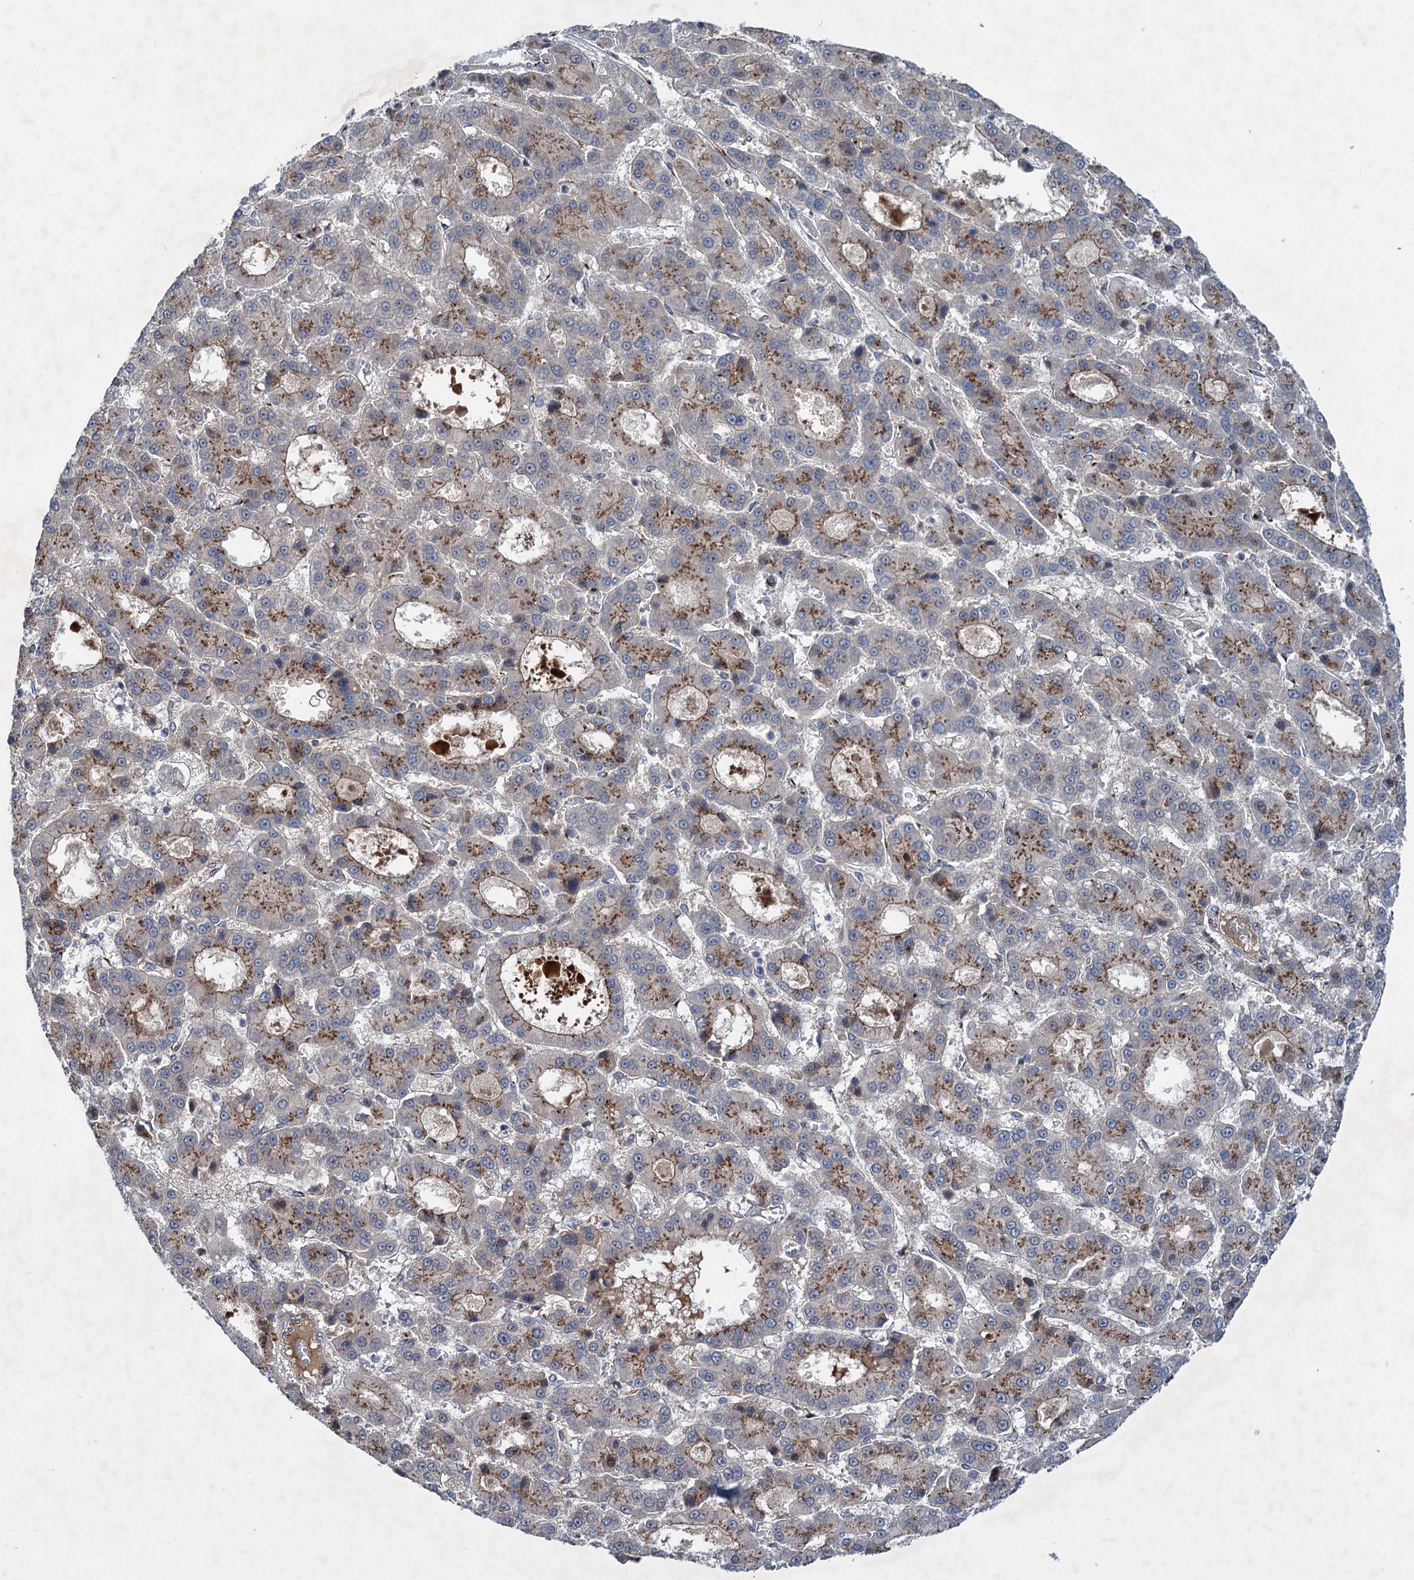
{"staining": {"intensity": "moderate", "quantity": "25%-75%", "location": "cytoplasmic/membranous"}, "tissue": "liver cancer", "cell_type": "Tumor cells", "image_type": "cancer", "snomed": [{"axis": "morphology", "description": "Carcinoma, Hepatocellular, NOS"}, {"axis": "topography", "description": "Liver"}], "caption": "DAB (3,3'-diaminobenzidine) immunohistochemical staining of human liver hepatocellular carcinoma shows moderate cytoplasmic/membranous protein positivity in about 25%-75% of tumor cells.", "gene": "ELP4", "patient": {"sex": "male", "age": 70}}